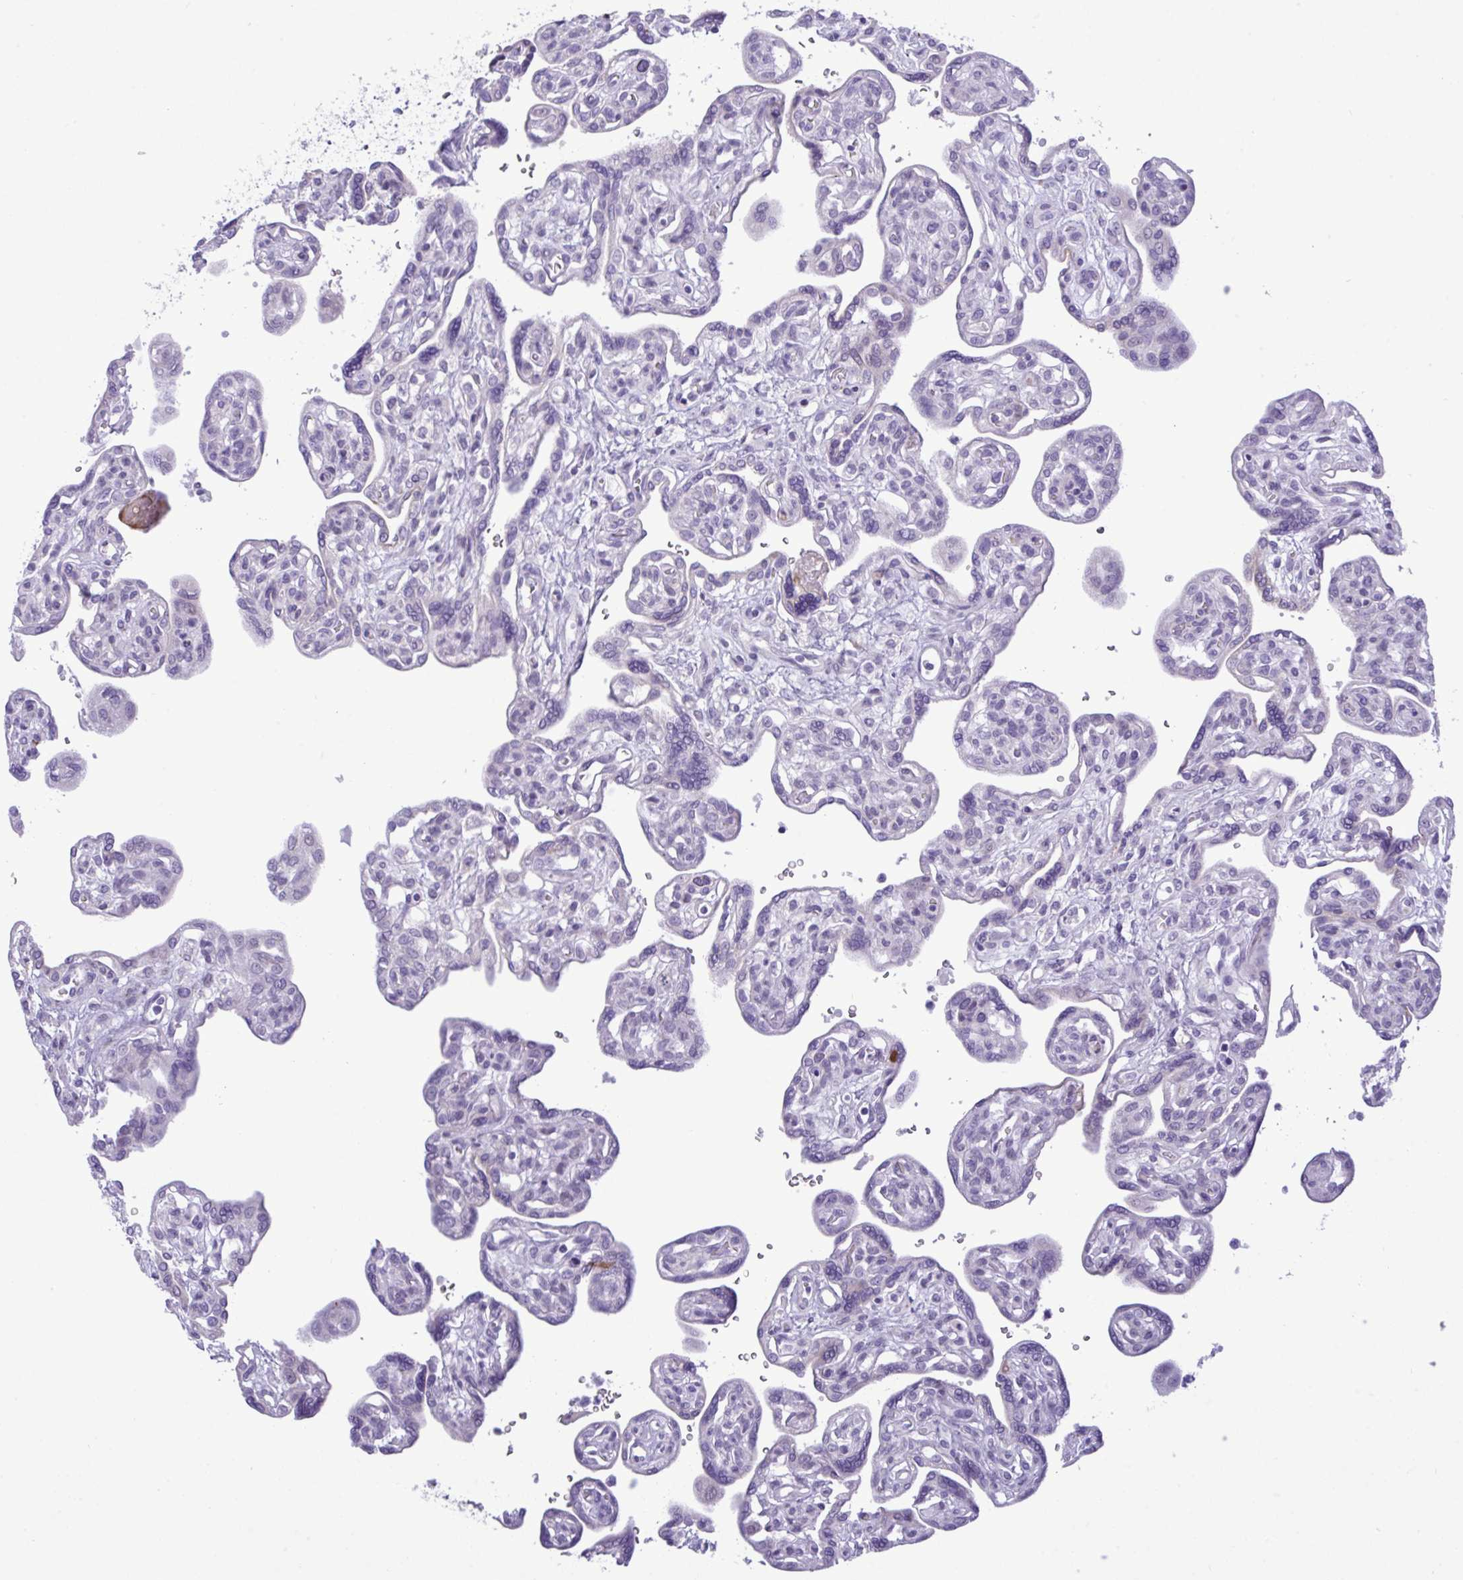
{"staining": {"intensity": "negative", "quantity": "none", "location": "none"}, "tissue": "placenta", "cell_type": "Decidual cells", "image_type": "normal", "snomed": [{"axis": "morphology", "description": "Normal tissue, NOS"}, {"axis": "topography", "description": "Placenta"}], "caption": "An immunohistochemistry (IHC) histopathology image of normal placenta is shown. There is no staining in decidual cells of placenta. The staining was performed using DAB (3,3'-diaminobenzidine) to visualize the protein expression in brown, while the nuclei were stained in blue with hematoxylin (Magnification: 20x).", "gene": "SPAG1", "patient": {"sex": "female", "age": 39}}